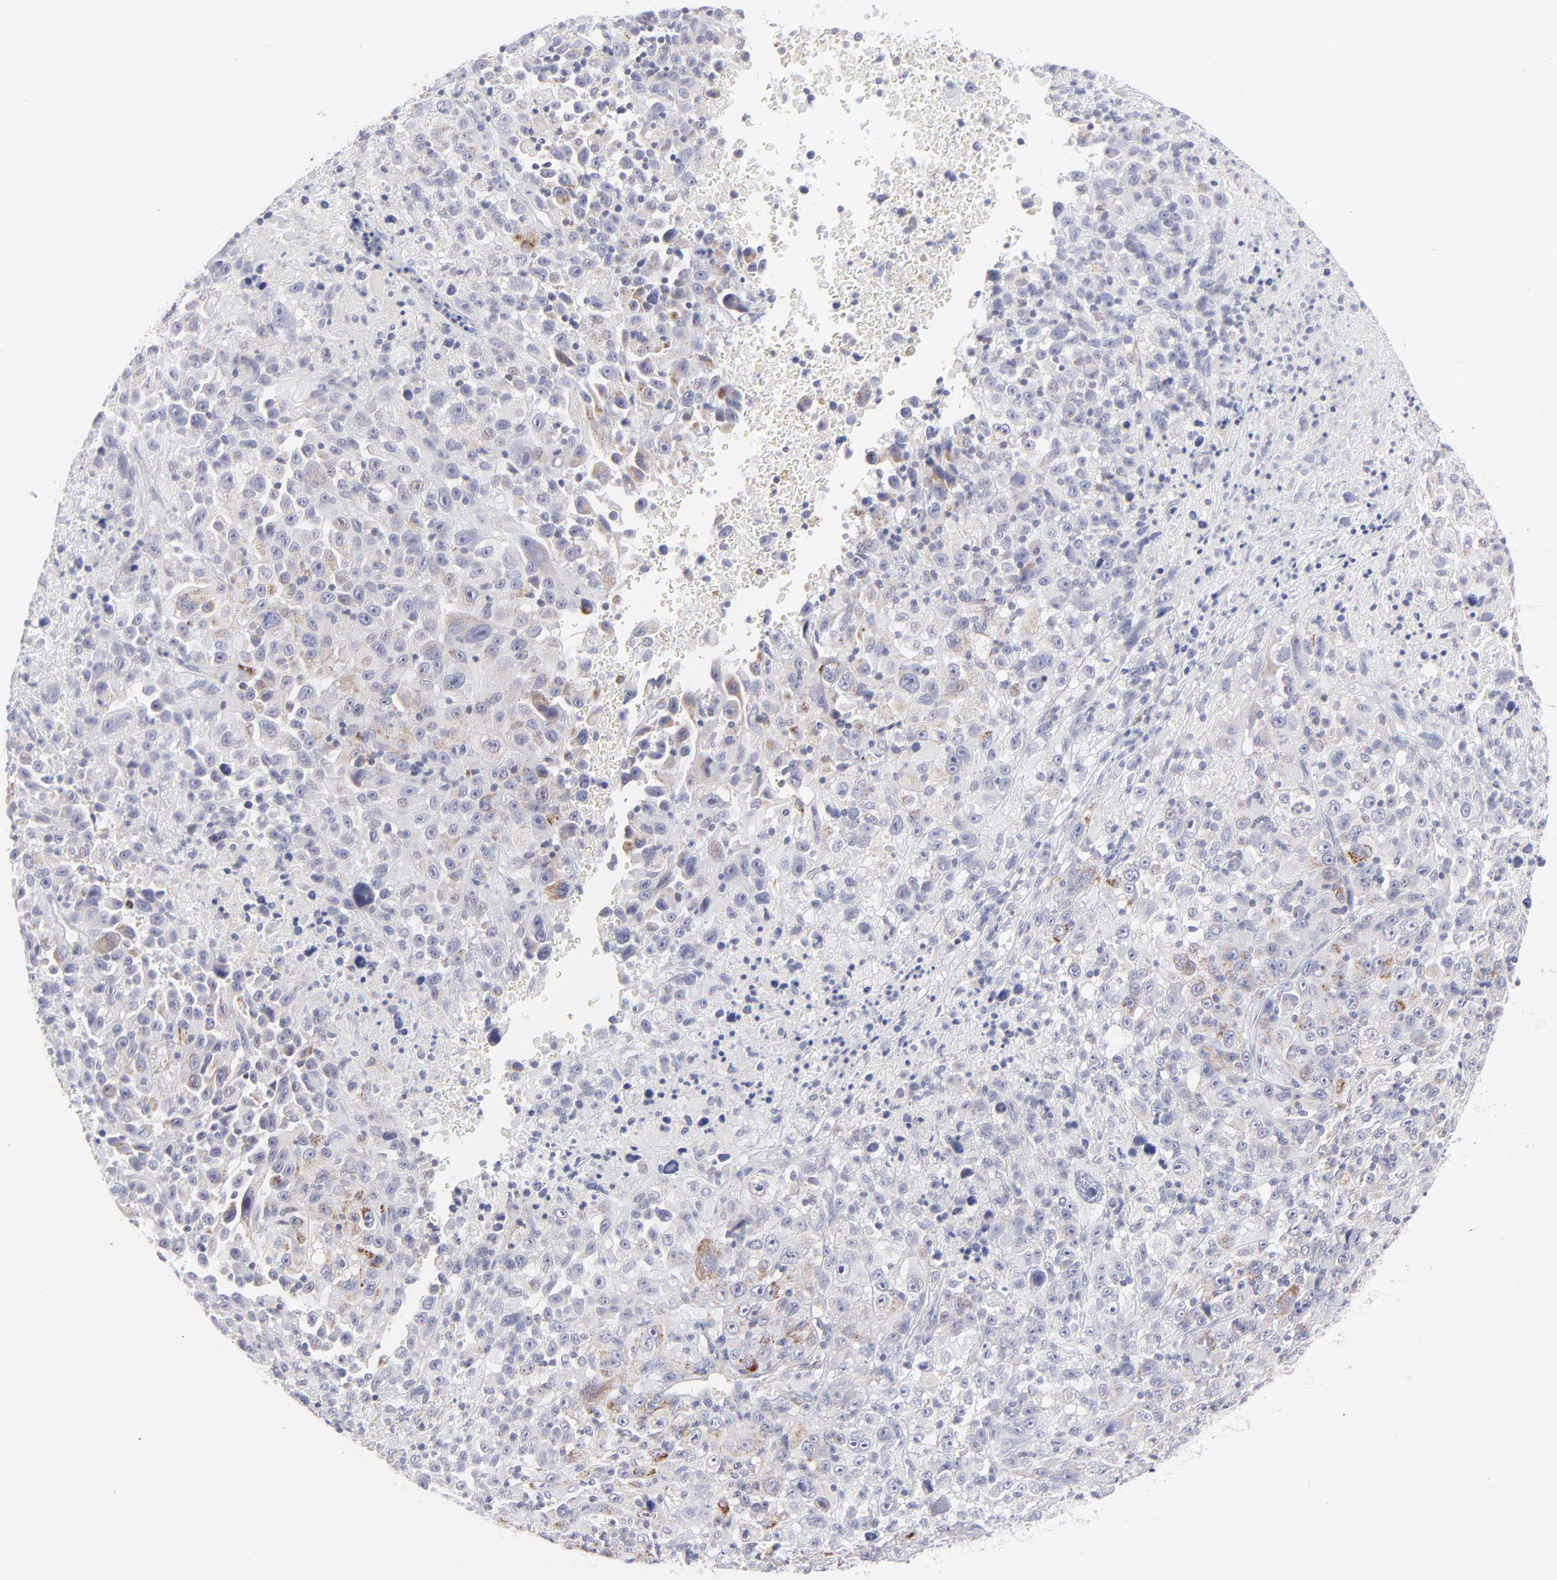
{"staining": {"intensity": "moderate", "quantity": "<25%", "location": "cytoplasmic/membranous"}, "tissue": "melanoma", "cell_type": "Tumor cells", "image_type": "cancer", "snomed": [{"axis": "morphology", "description": "Malignant melanoma, Metastatic site"}, {"axis": "topography", "description": "Cerebral cortex"}], "caption": "Melanoma stained with immunohistochemistry (IHC) demonstrates moderate cytoplasmic/membranous staining in approximately <25% of tumor cells.", "gene": "MTHFD2", "patient": {"sex": "female", "age": 52}}